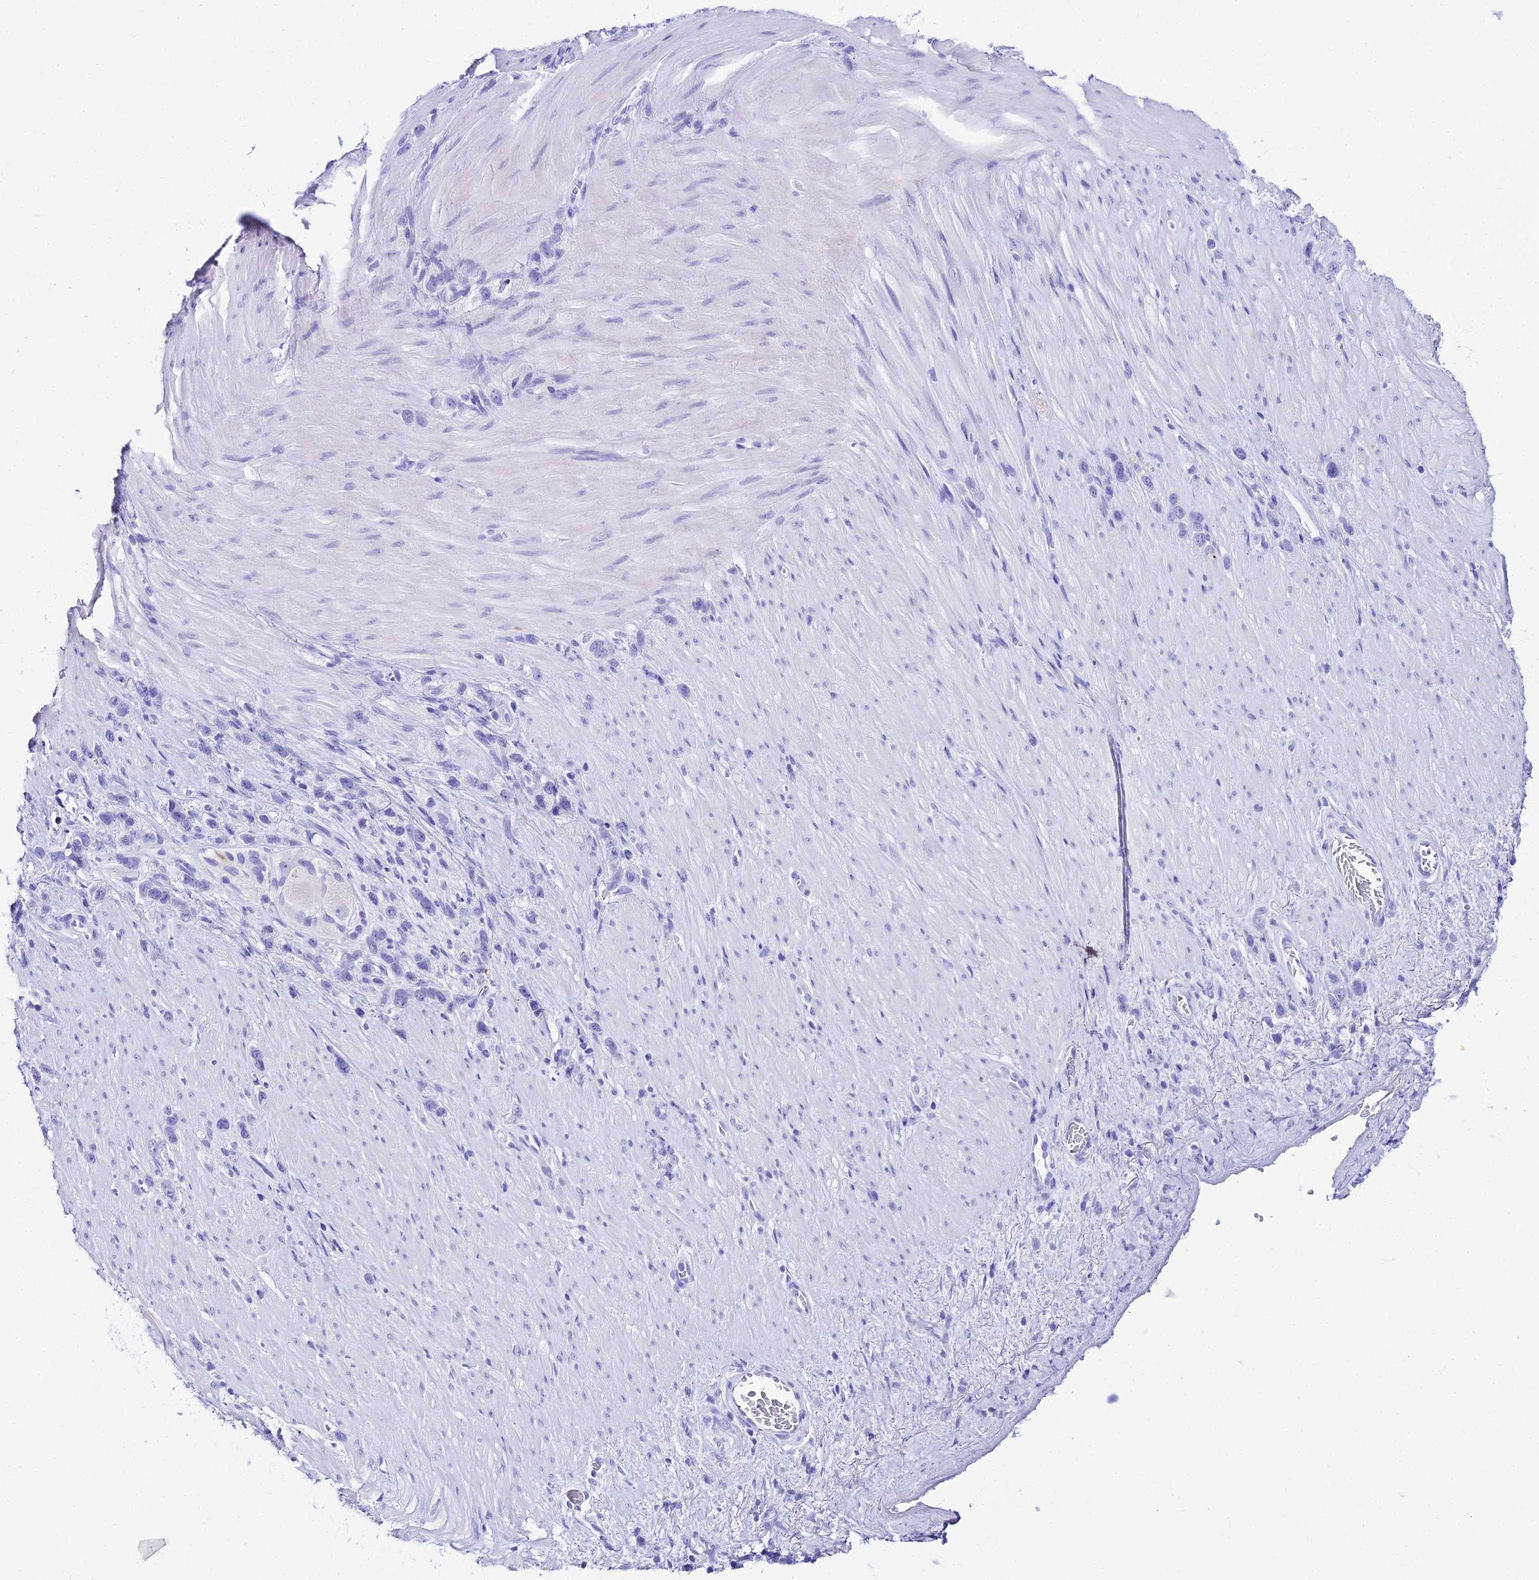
{"staining": {"intensity": "negative", "quantity": "none", "location": "none"}, "tissue": "stomach cancer", "cell_type": "Tumor cells", "image_type": "cancer", "snomed": [{"axis": "morphology", "description": "Adenocarcinoma, NOS"}, {"axis": "topography", "description": "Stomach"}], "caption": "The image shows no significant expression in tumor cells of stomach cancer.", "gene": "TRMT44", "patient": {"sex": "female", "age": 65}}